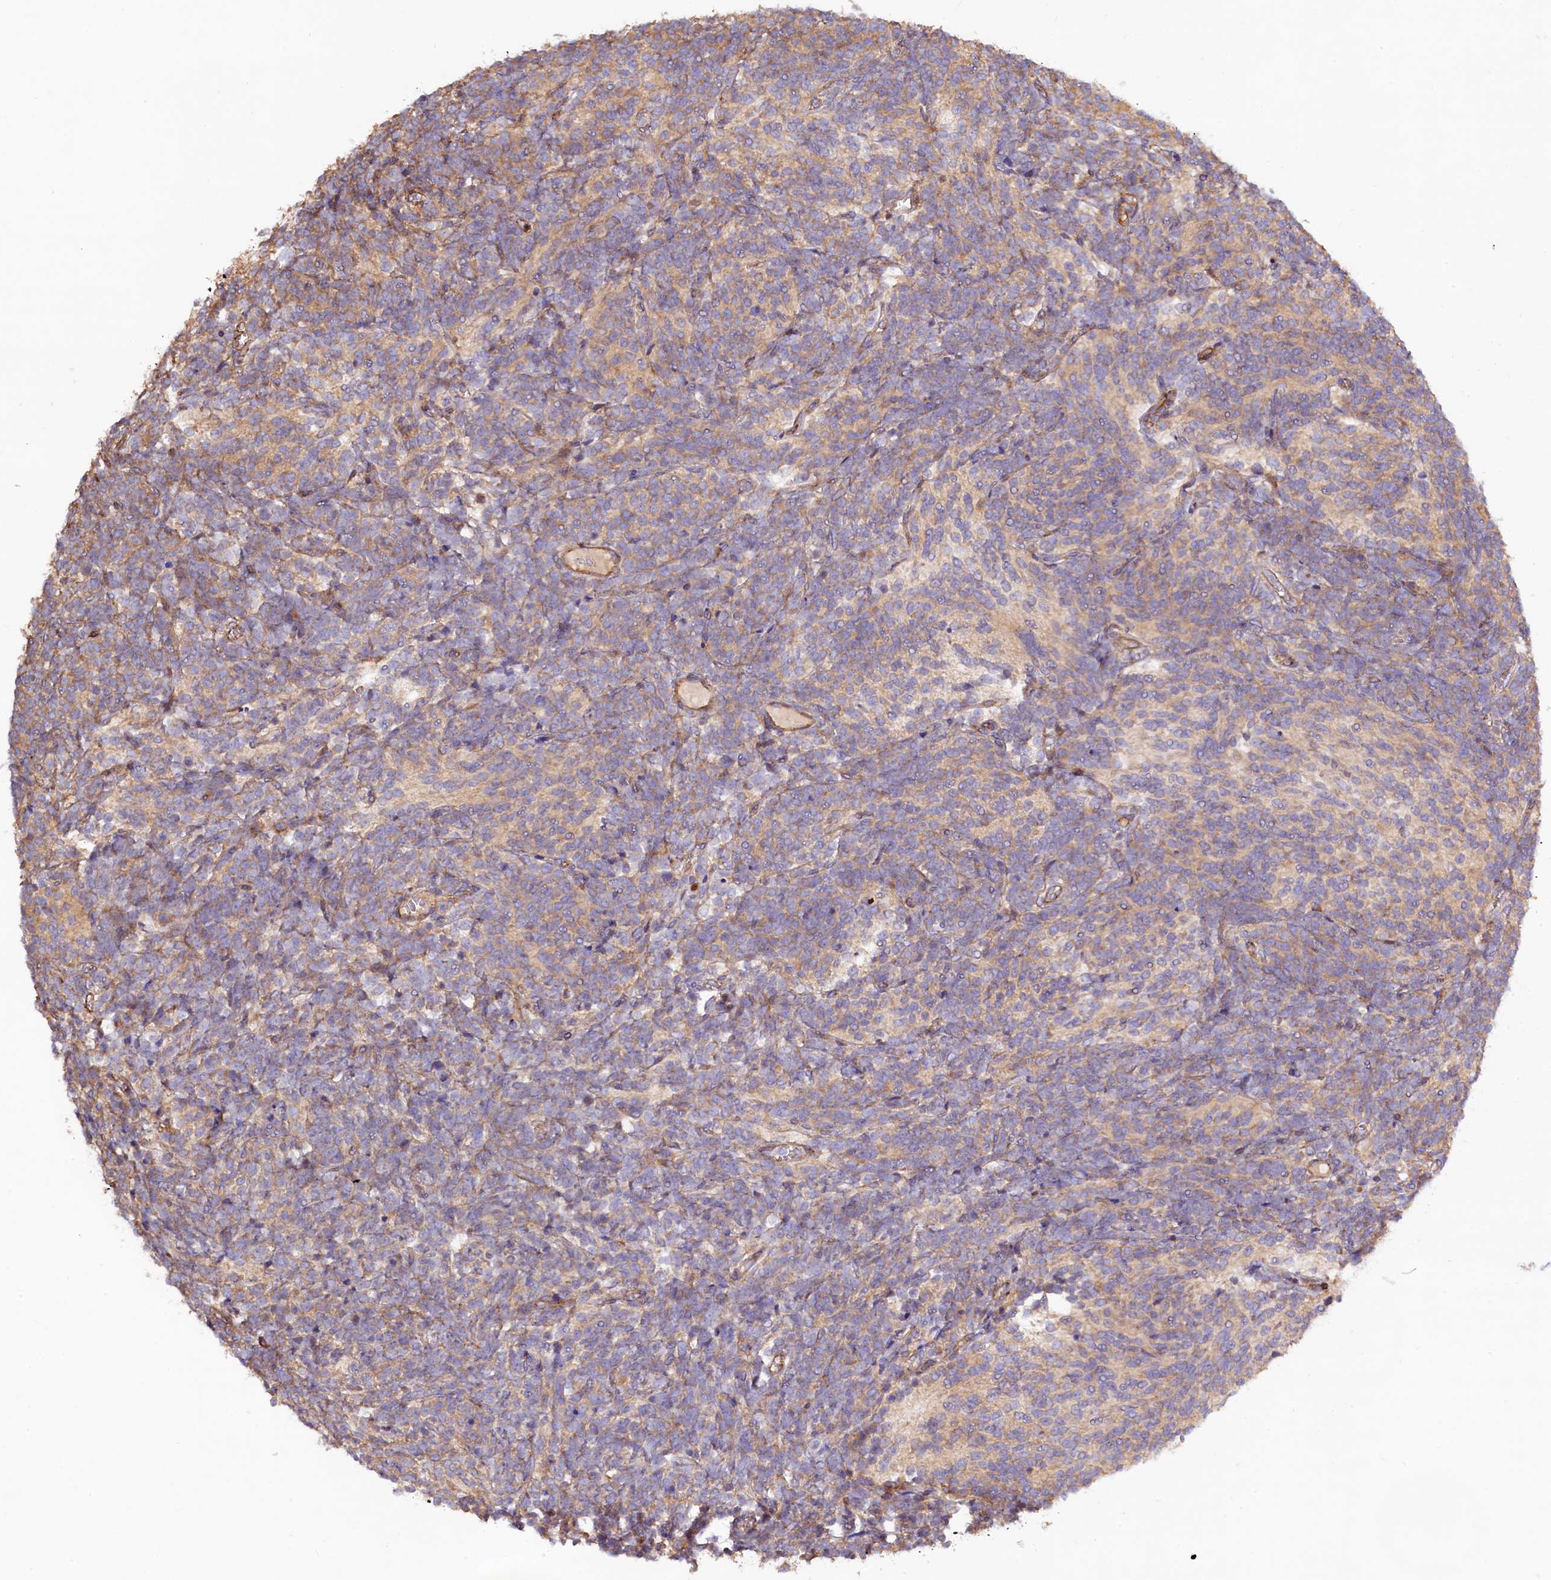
{"staining": {"intensity": "weak", "quantity": "25%-75%", "location": "cytoplasmic/membranous"}, "tissue": "glioma", "cell_type": "Tumor cells", "image_type": "cancer", "snomed": [{"axis": "morphology", "description": "Glioma, malignant, Low grade"}, {"axis": "topography", "description": "Brain"}], "caption": "Brown immunohistochemical staining in human low-grade glioma (malignant) demonstrates weak cytoplasmic/membranous positivity in about 25%-75% of tumor cells.", "gene": "KLHDC4", "patient": {"sex": "female", "age": 1}}